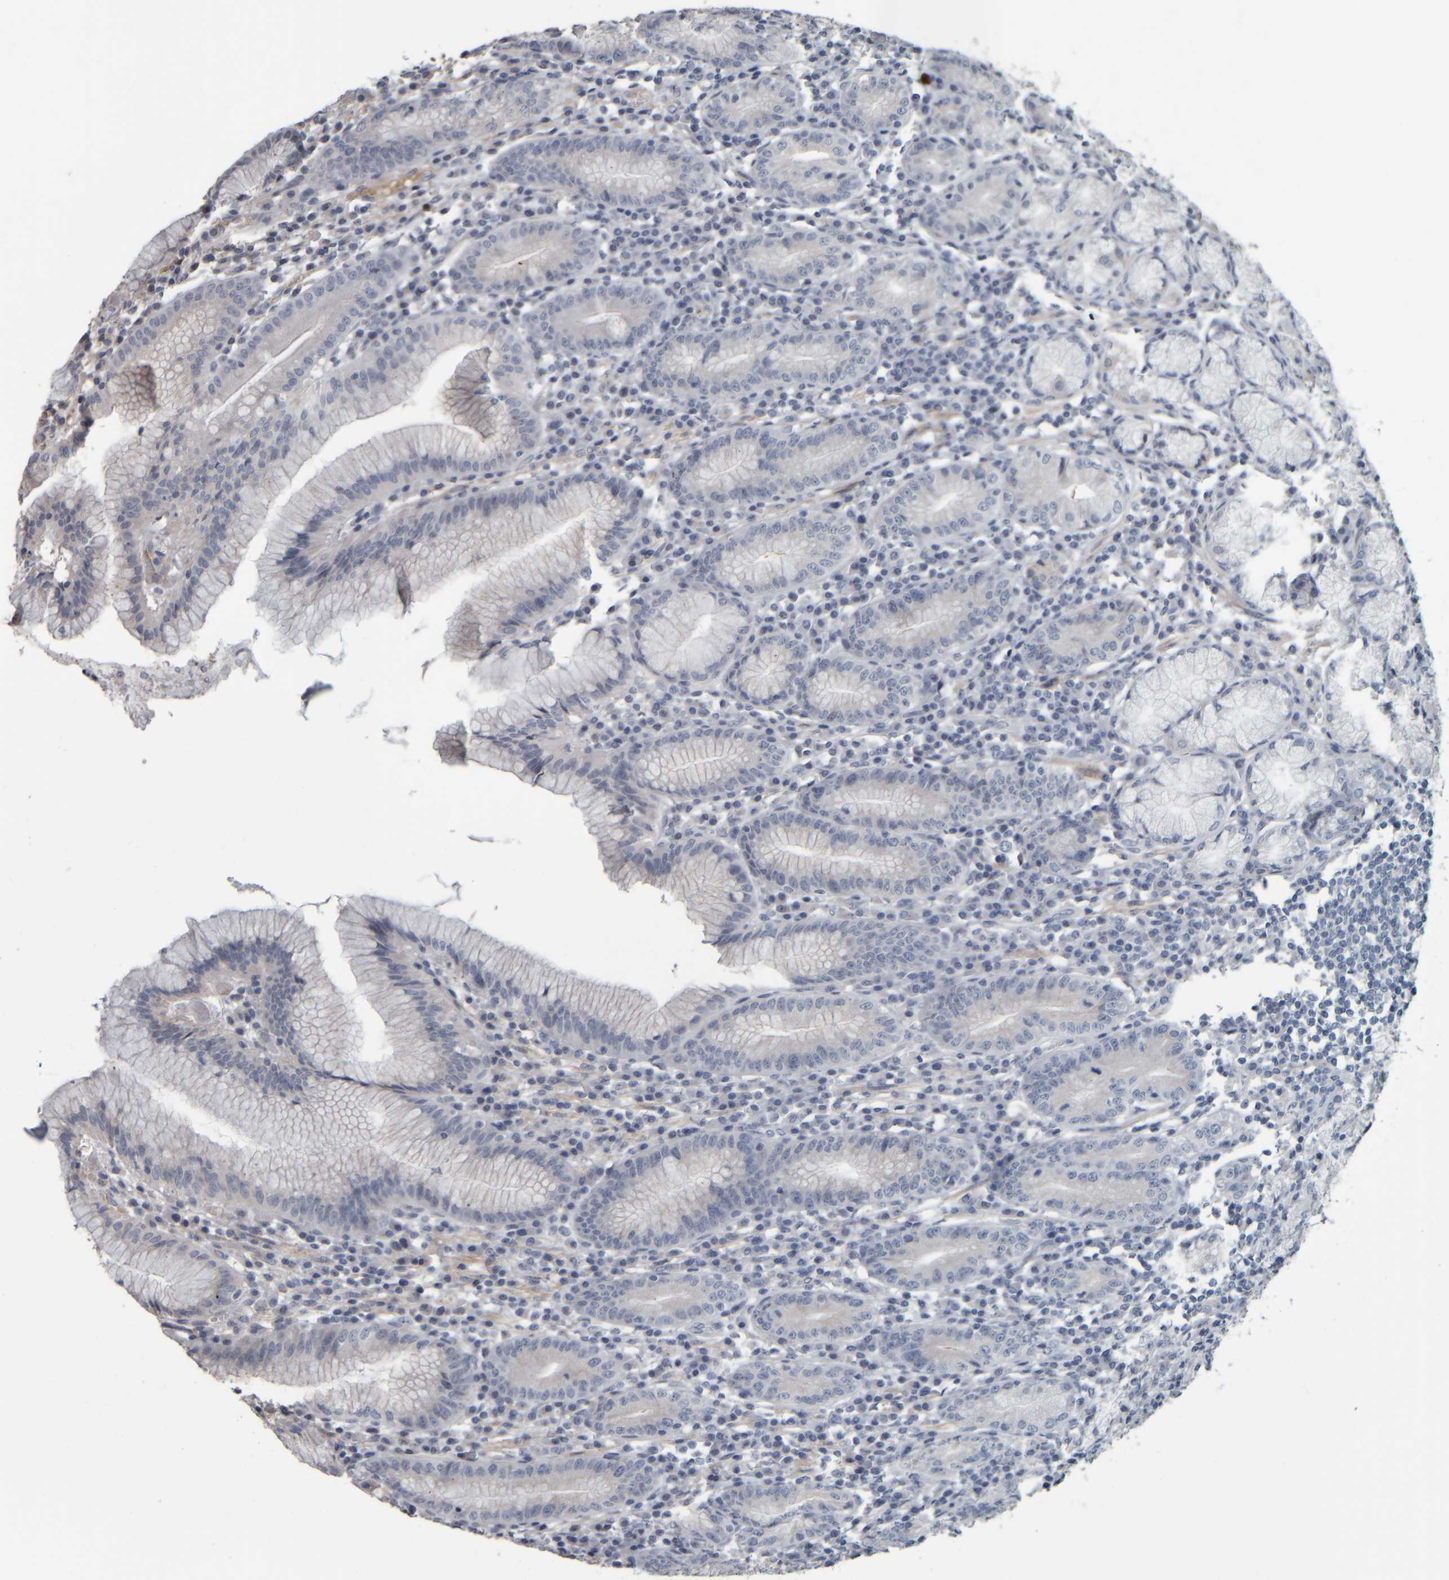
{"staining": {"intensity": "negative", "quantity": "none", "location": "none"}, "tissue": "stomach", "cell_type": "Glandular cells", "image_type": "normal", "snomed": [{"axis": "morphology", "description": "Normal tissue, NOS"}, {"axis": "topography", "description": "Stomach"}], "caption": "Protein analysis of unremarkable stomach displays no significant staining in glandular cells. (DAB immunohistochemistry (IHC) with hematoxylin counter stain).", "gene": "CAVIN4", "patient": {"sex": "male", "age": 55}}